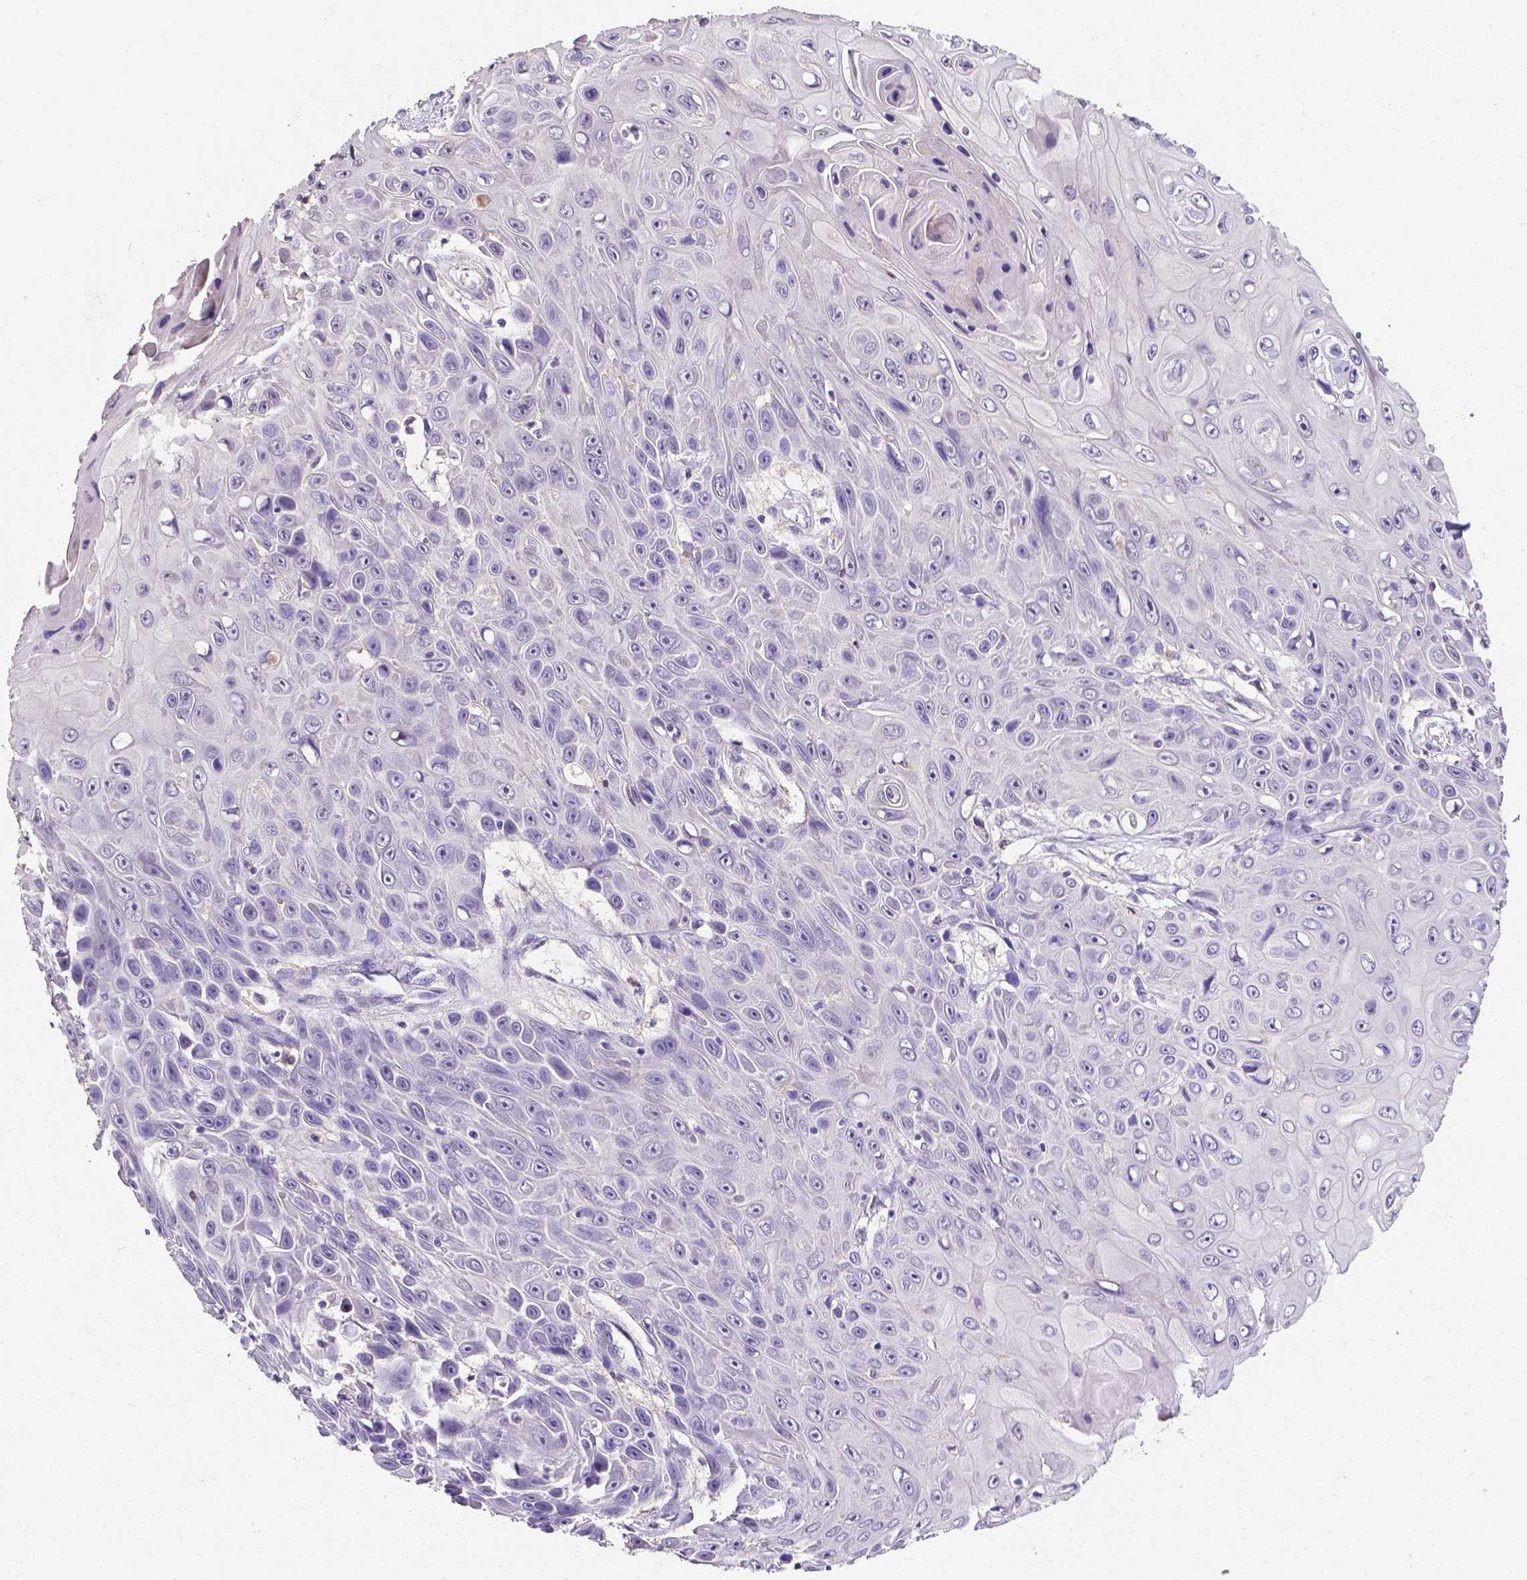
{"staining": {"intensity": "negative", "quantity": "none", "location": "none"}, "tissue": "skin cancer", "cell_type": "Tumor cells", "image_type": "cancer", "snomed": [{"axis": "morphology", "description": "Squamous cell carcinoma, NOS"}, {"axis": "topography", "description": "Skin"}], "caption": "High magnification brightfield microscopy of skin squamous cell carcinoma stained with DAB (3,3'-diaminobenzidine) (brown) and counterstained with hematoxylin (blue): tumor cells show no significant staining.", "gene": "CD4", "patient": {"sex": "male", "age": 82}}